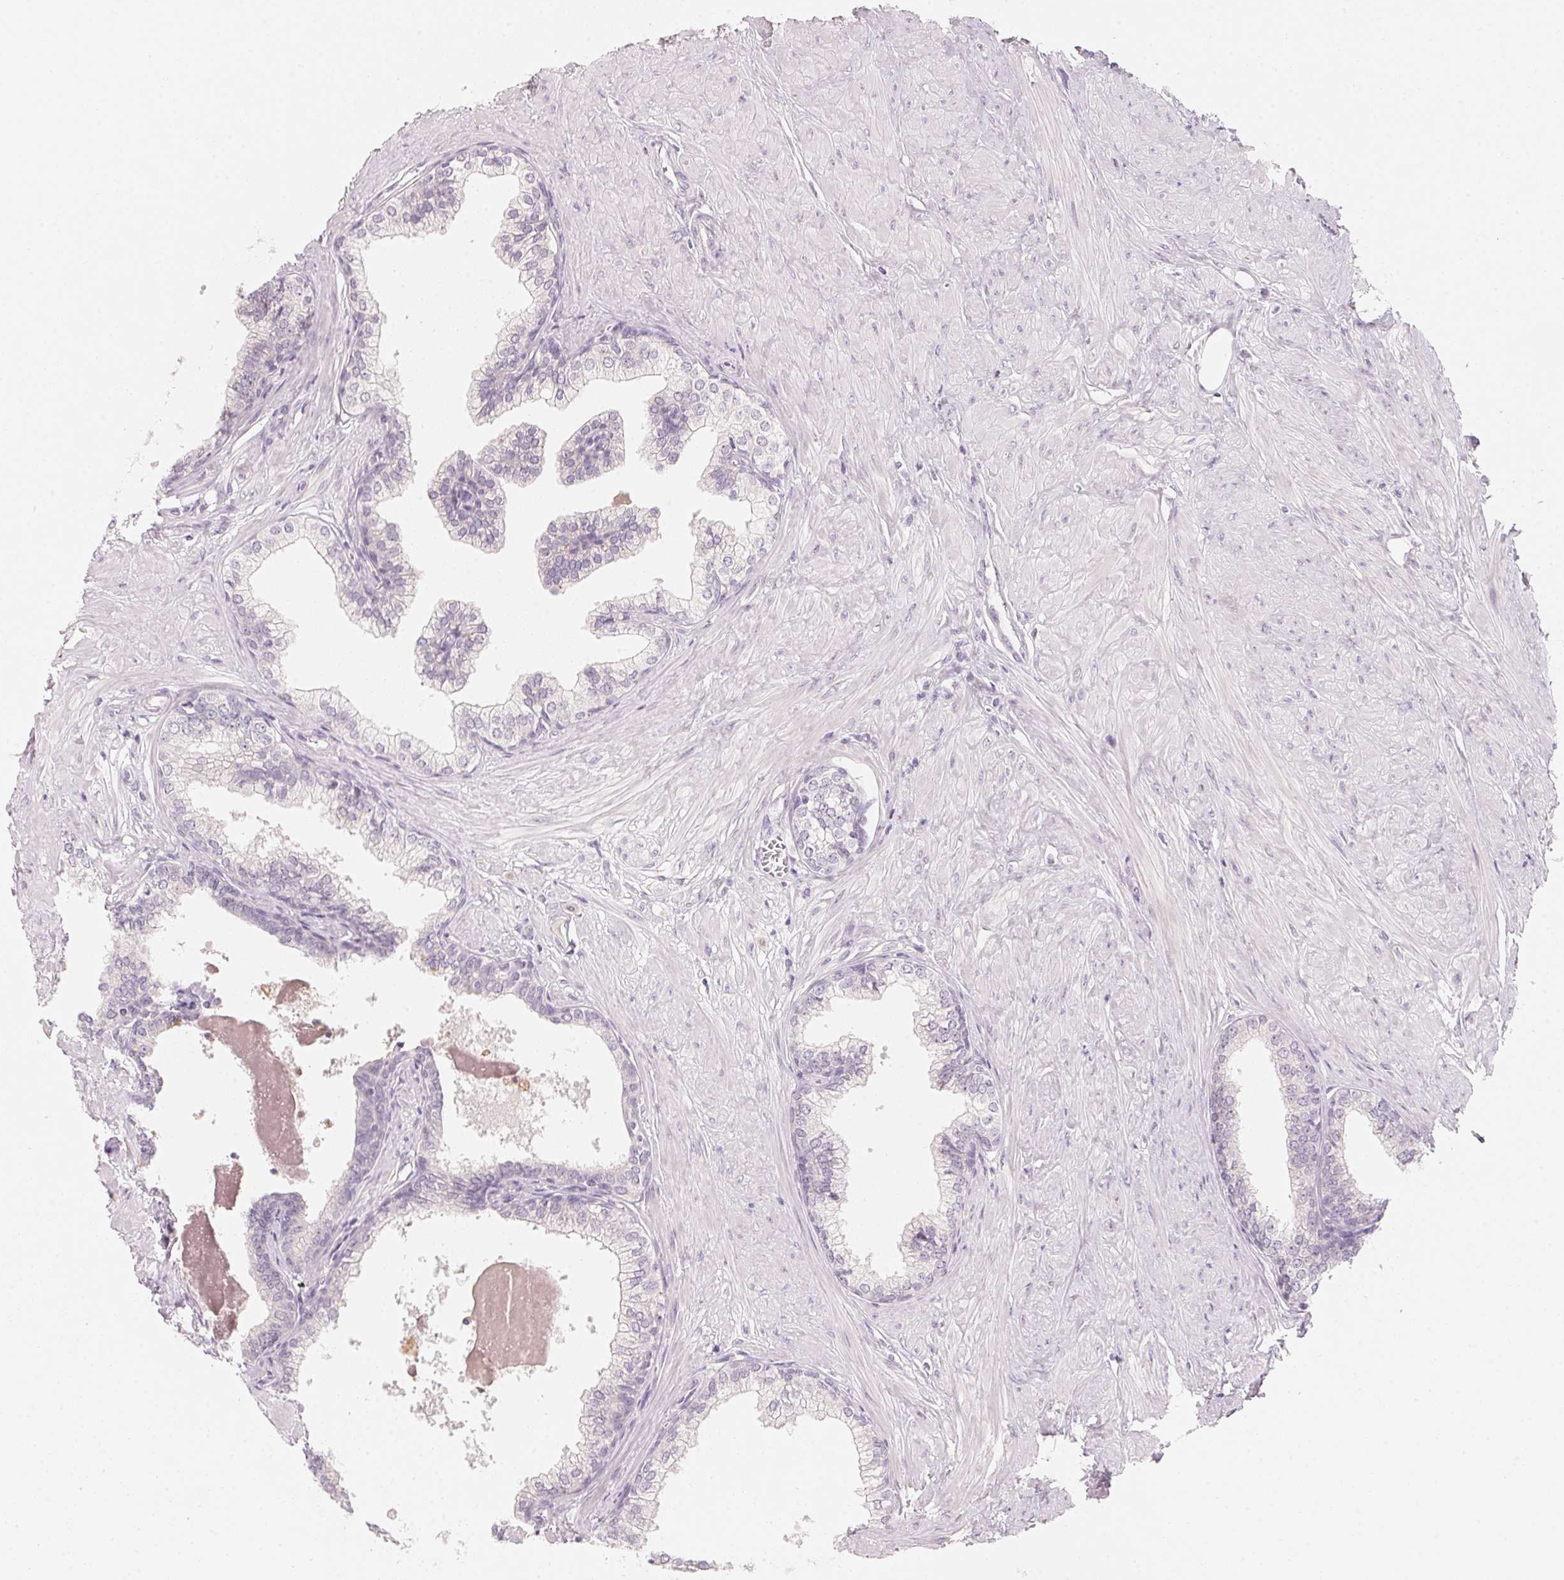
{"staining": {"intensity": "negative", "quantity": "none", "location": "none"}, "tissue": "prostate", "cell_type": "Glandular cells", "image_type": "normal", "snomed": [{"axis": "morphology", "description": "Normal tissue, NOS"}, {"axis": "topography", "description": "Prostate"}, {"axis": "topography", "description": "Peripheral nerve tissue"}], "caption": "Glandular cells show no significant staining in unremarkable prostate. (Immunohistochemistry, brightfield microscopy, high magnification).", "gene": "ANKRD31", "patient": {"sex": "male", "age": 55}}